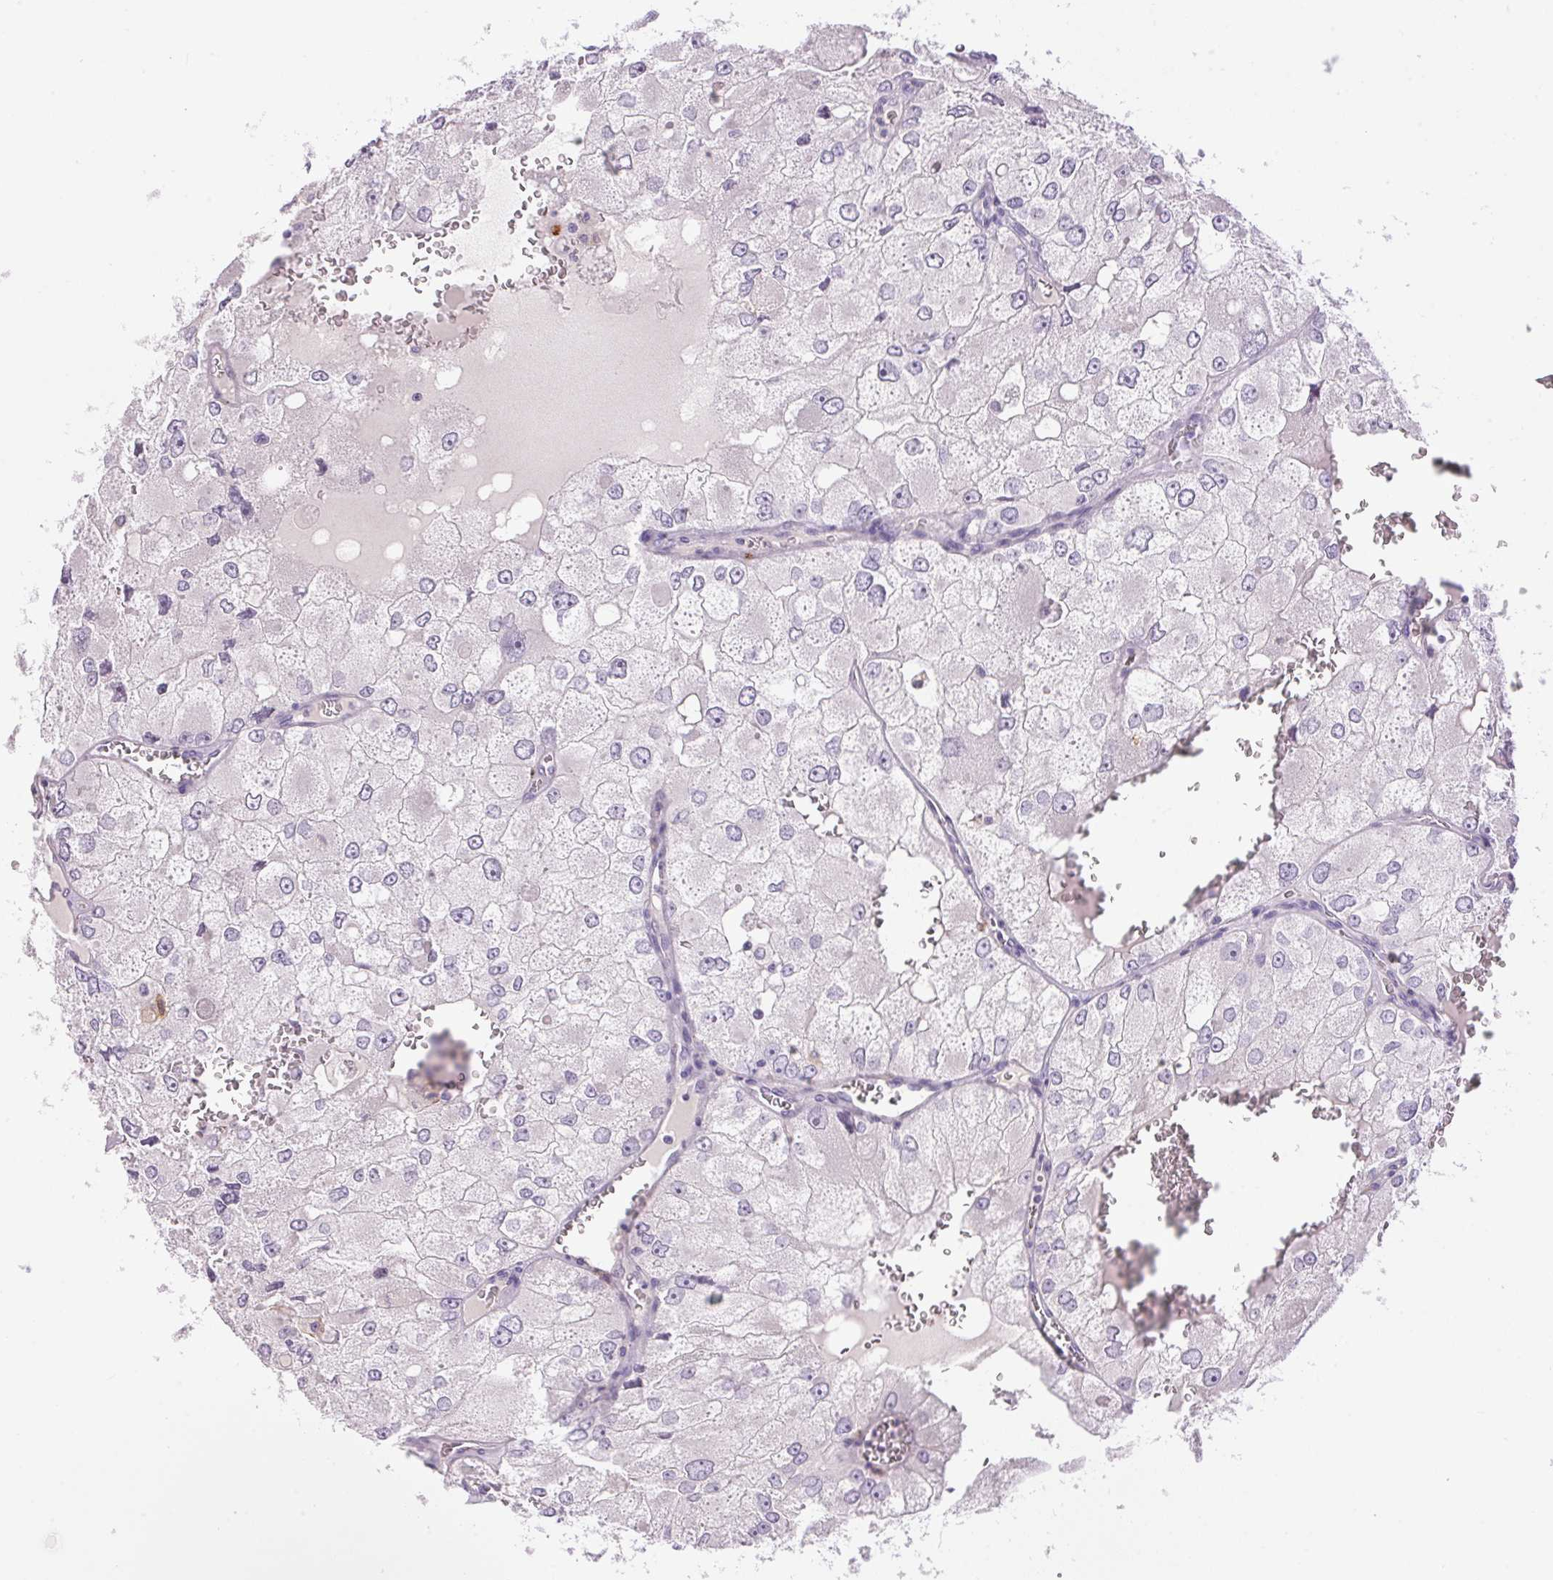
{"staining": {"intensity": "negative", "quantity": "none", "location": "none"}, "tissue": "renal cancer", "cell_type": "Tumor cells", "image_type": "cancer", "snomed": [{"axis": "morphology", "description": "Adenocarcinoma, NOS"}, {"axis": "topography", "description": "Kidney"}], "caption": "The image demonstrates no significant staining in tumor cells of renal adenocarcinoma.", "gene": "PNLIPRP3", "patient": {"sex": "female", "age": 70}}